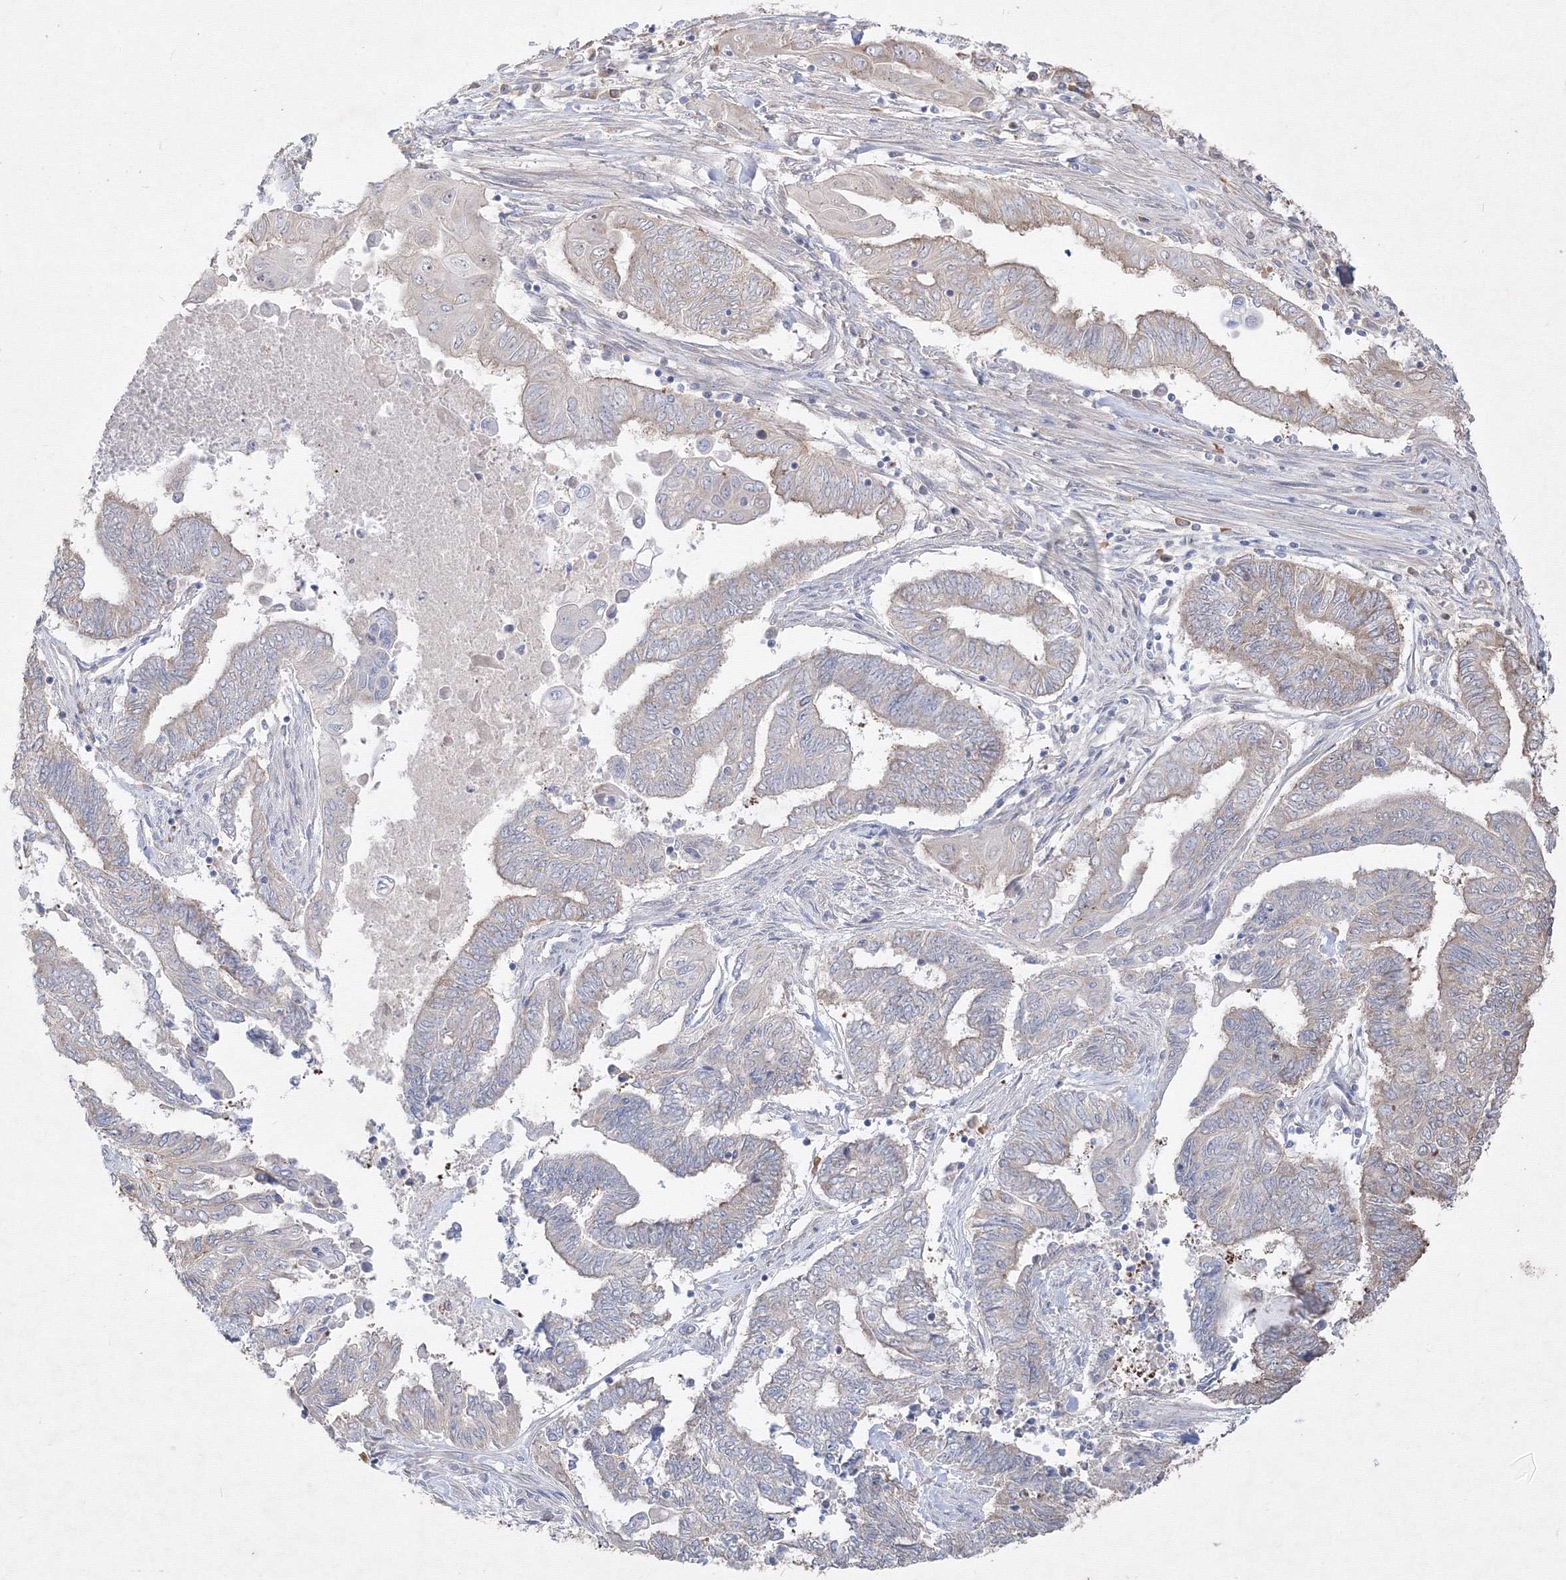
{"staining": {"intensity": "weak", "quantity": "<25%", "location": "cytoplasmic/membranous"}, "tissue": "endometrial cancer", "cell_type": "Tumor cells", "image_type": "cancer", "snomed": [{"axis": "morphology", "description": "Adenocarcinoma, NOS"}, {"axis": "topography", "description": "Uterus"}, {"axis": "topography", "description": "Endometrium"}], "caption": "IHC of adenocarcinoma (endometrial) shows no positivity in tumor cells.", "gene": "FBXL8", "patient": {"sex": "female", "age": 70}}